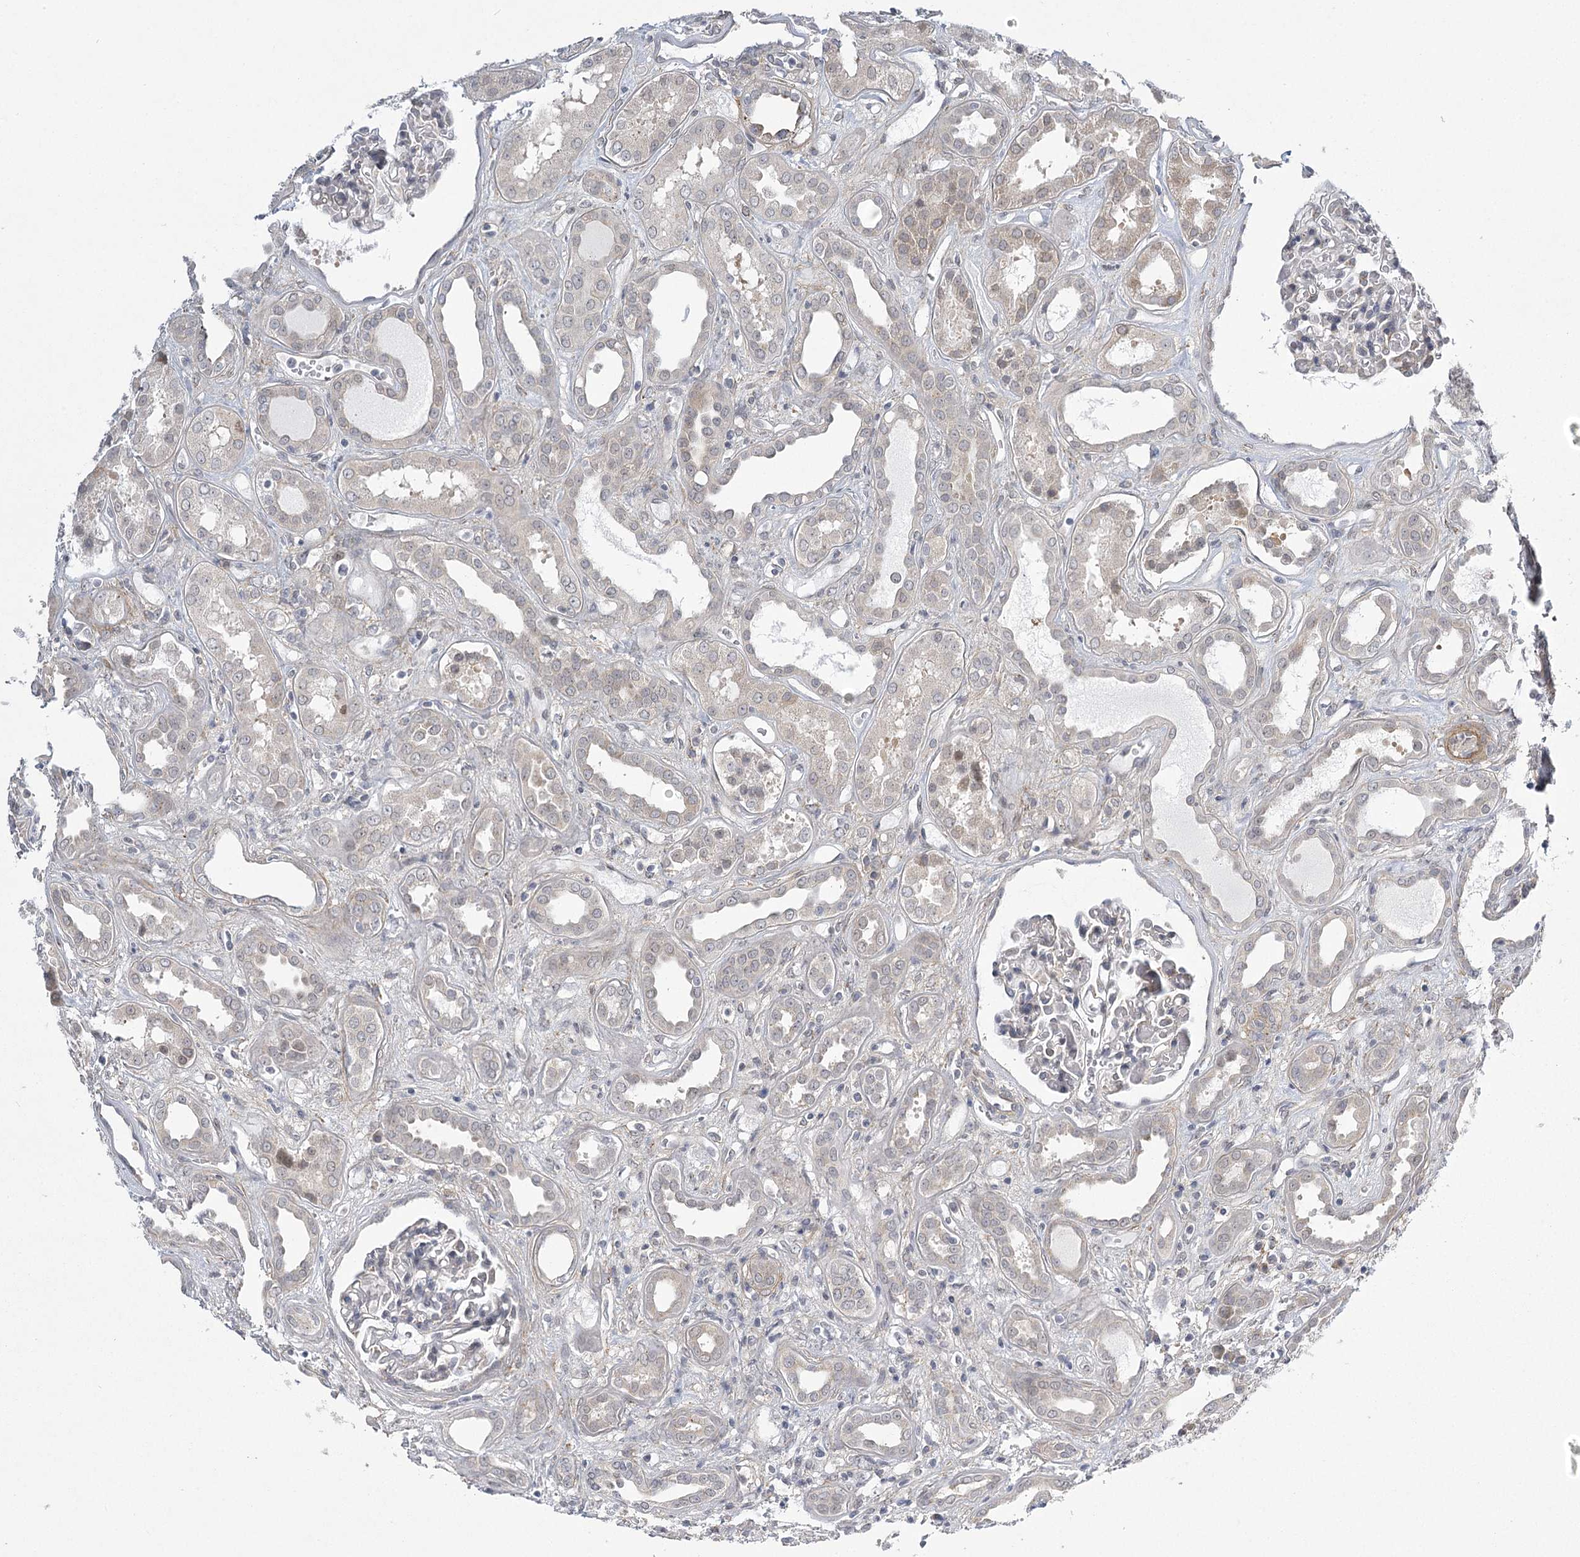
{"staining": {"intensity": "negative", "quantity": "none", "location": "none"}, "tissue": "kidney", "cell_type": "Cells in glomeruli", "image_type": "normal", "snomed": [{"axis": "morphology", "description": "Normal tissue, NOS"}, {"axis": "topography", "description": "Kidney"}], "caption": "This image is of unremarkable kidney stained with immunohistochemistry to label a protein in brown with the nuclei are counter-stained blue. There is no expression in cells in glomeruli.", "gene": "MED28", "patient": {"sex": "male", "age": 59}}